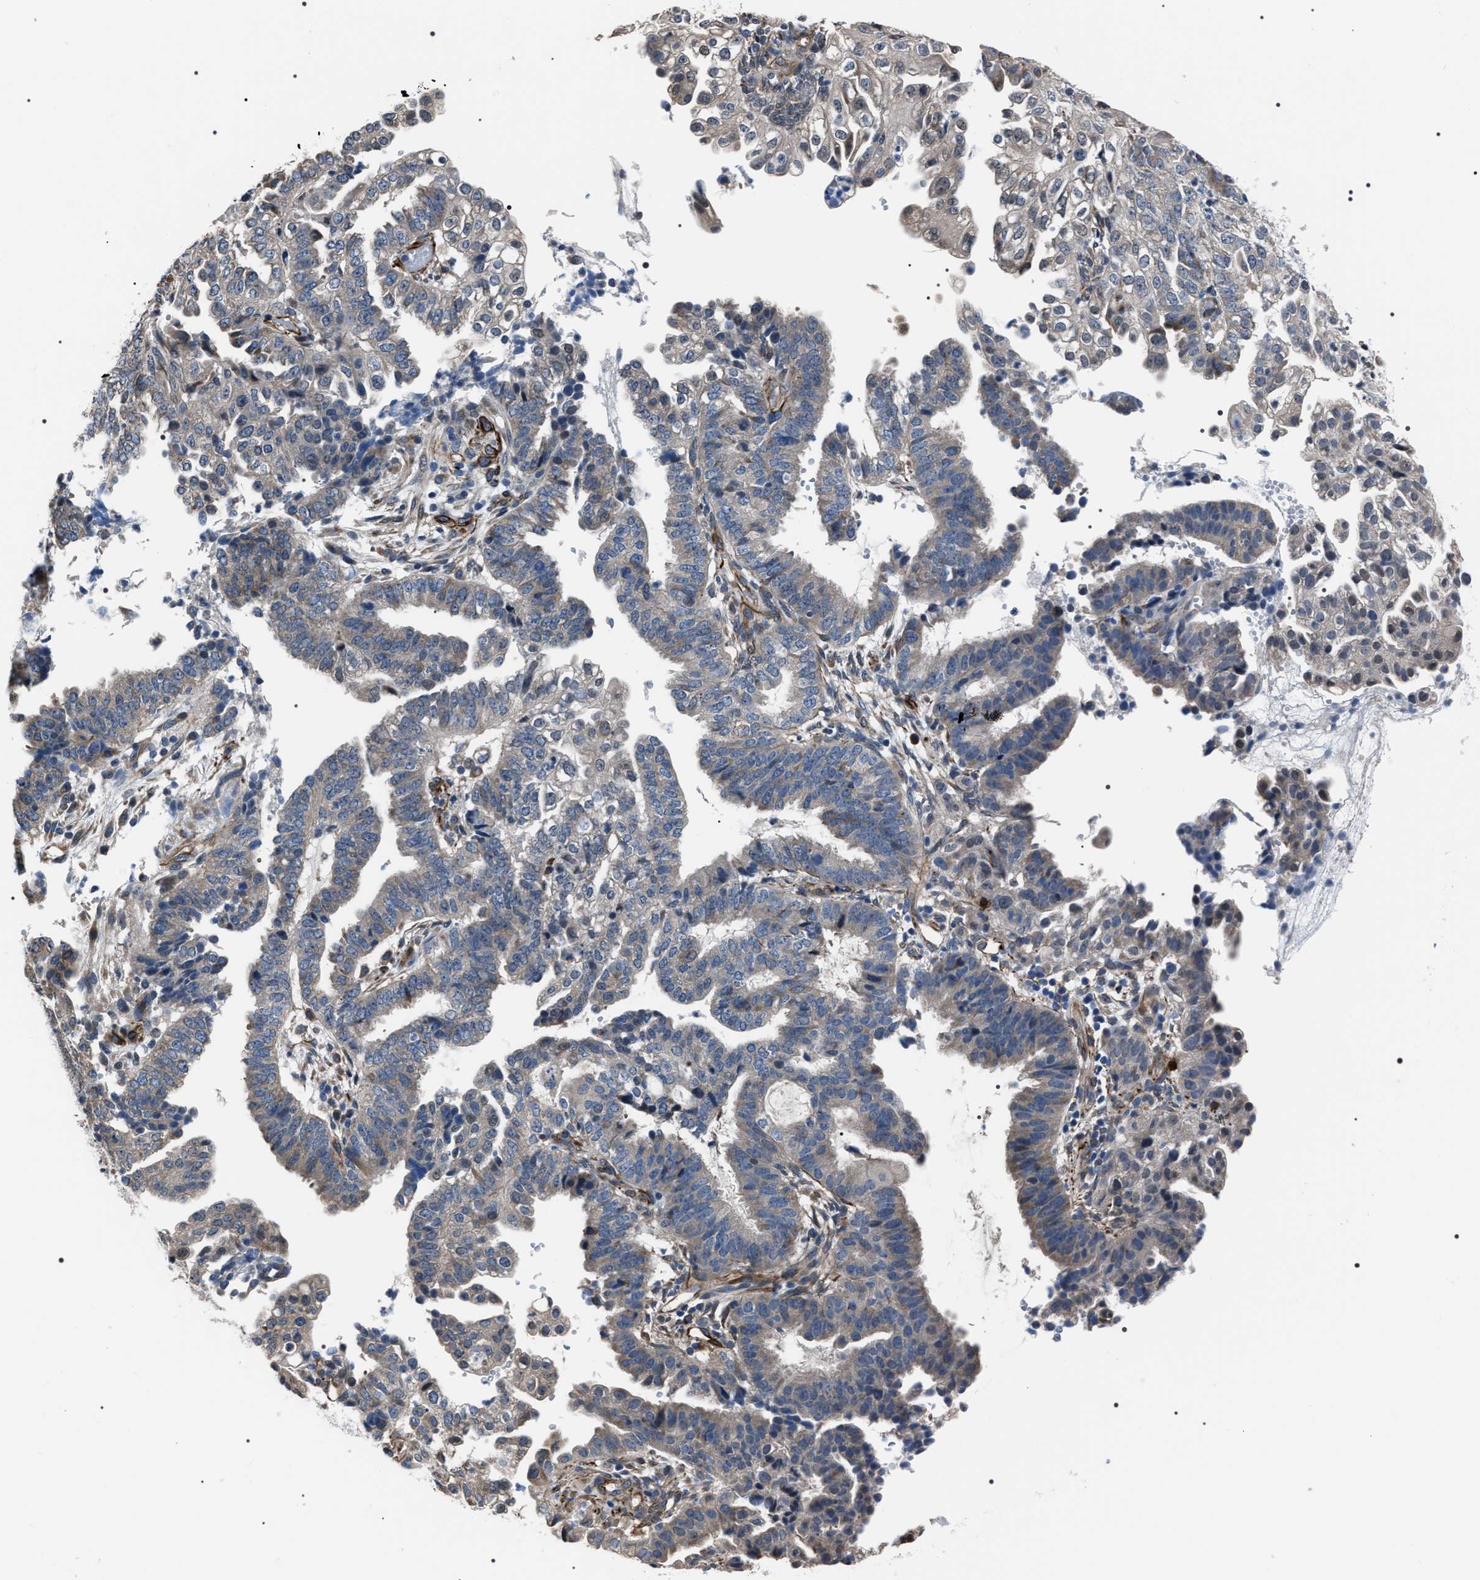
{"staining": {"intensity": "weak", "quantity": "<25%", "location": "cytoplasmic/membranous"}, "tissue": "endometrial cancer", "cell_type": "Tumor cells", "image_type": "cancer", "snomed": [{"axis": "morphology", "description": "Adenocarcinoma, NOS"}, {"axis": "topography", "description": "Endometrium"}], "caption": "Immunohistochemical staining of endometrial cancer displays no significant staining in tumor cells.", "gene": "PKD1L1", "patient": {"sex": "female", "age": 51}}